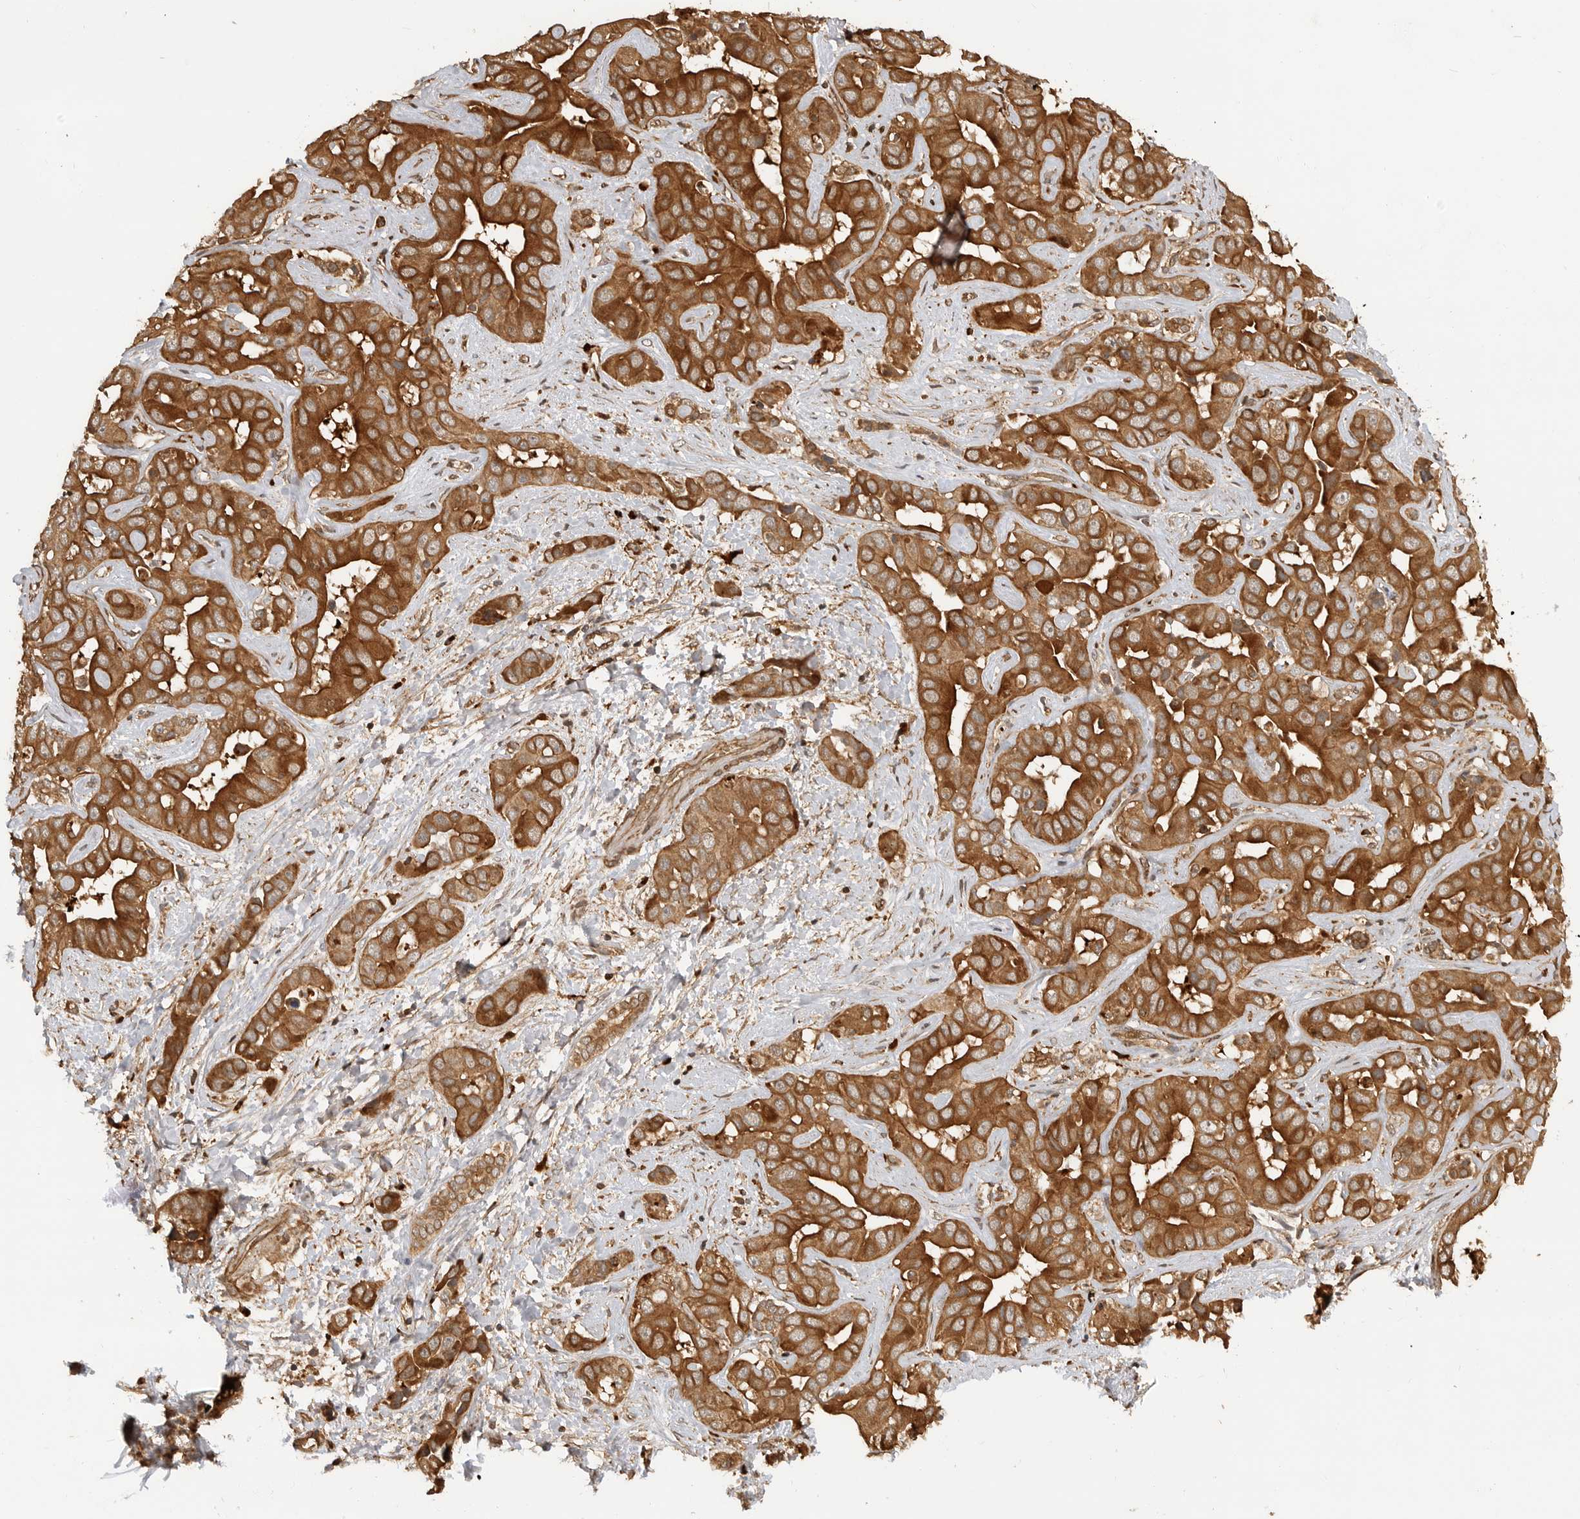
{"staining": {"intensity": "strong", "quantity": ">75%", "location": "cytoplasmic/membranous"}, "tissue": "liver cancer", "cell_type": "Tumor cells", "image_type": "cancer", "snomed": [{"axis": "morphology", "description": "Cholangiocarcinoma"}, {"axis": "topography", "description": "Liver"}], "caption": "Liver cancer stained with immunohistochemistry demonstrates strong cytoplasmic/membranous positivity in about >75% of tumor cells. (IHC, brightfield microscopy, high magnification).", "gene": "ADPRS", "patient": {"sex": "female", "age": 52}}